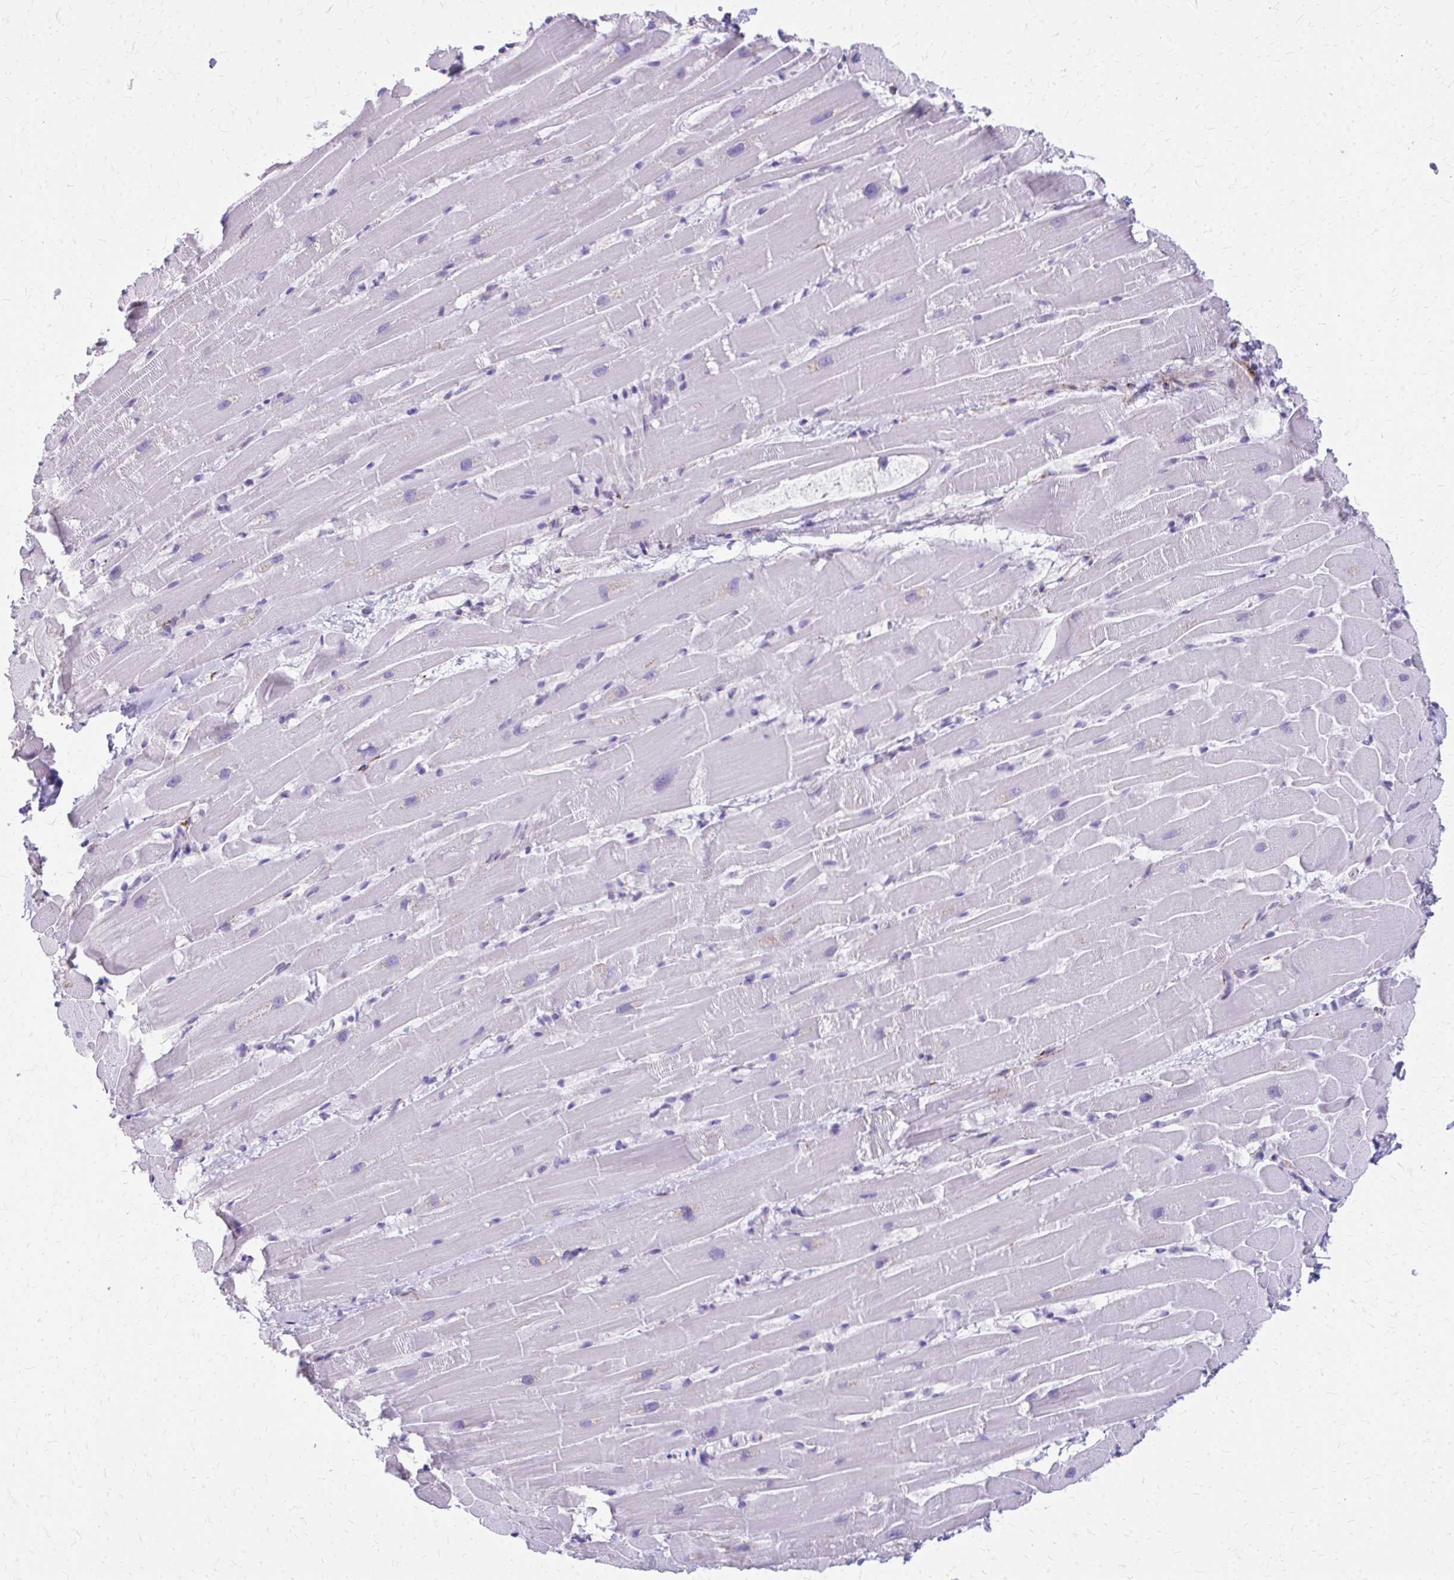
{"staining": {"intensity": "negative", "quantity": "none", "location": "none"}, "tissue": "heart muscle", "cell_type": "Cardiomyocytes", "image_type": "normal", "snomed": [{"axis": "morphology", "description": "Normal tissue, NOS"}, {"axis": "topography", "description": "Heart"}], "caption": "Heart muscle was stained to show a protein in brown. There is no significant expression in cardiomyocytes. Nuclei are stained in blue.", "gene": "TRIM6", "patient": {"sex": "male", "age": 37}}